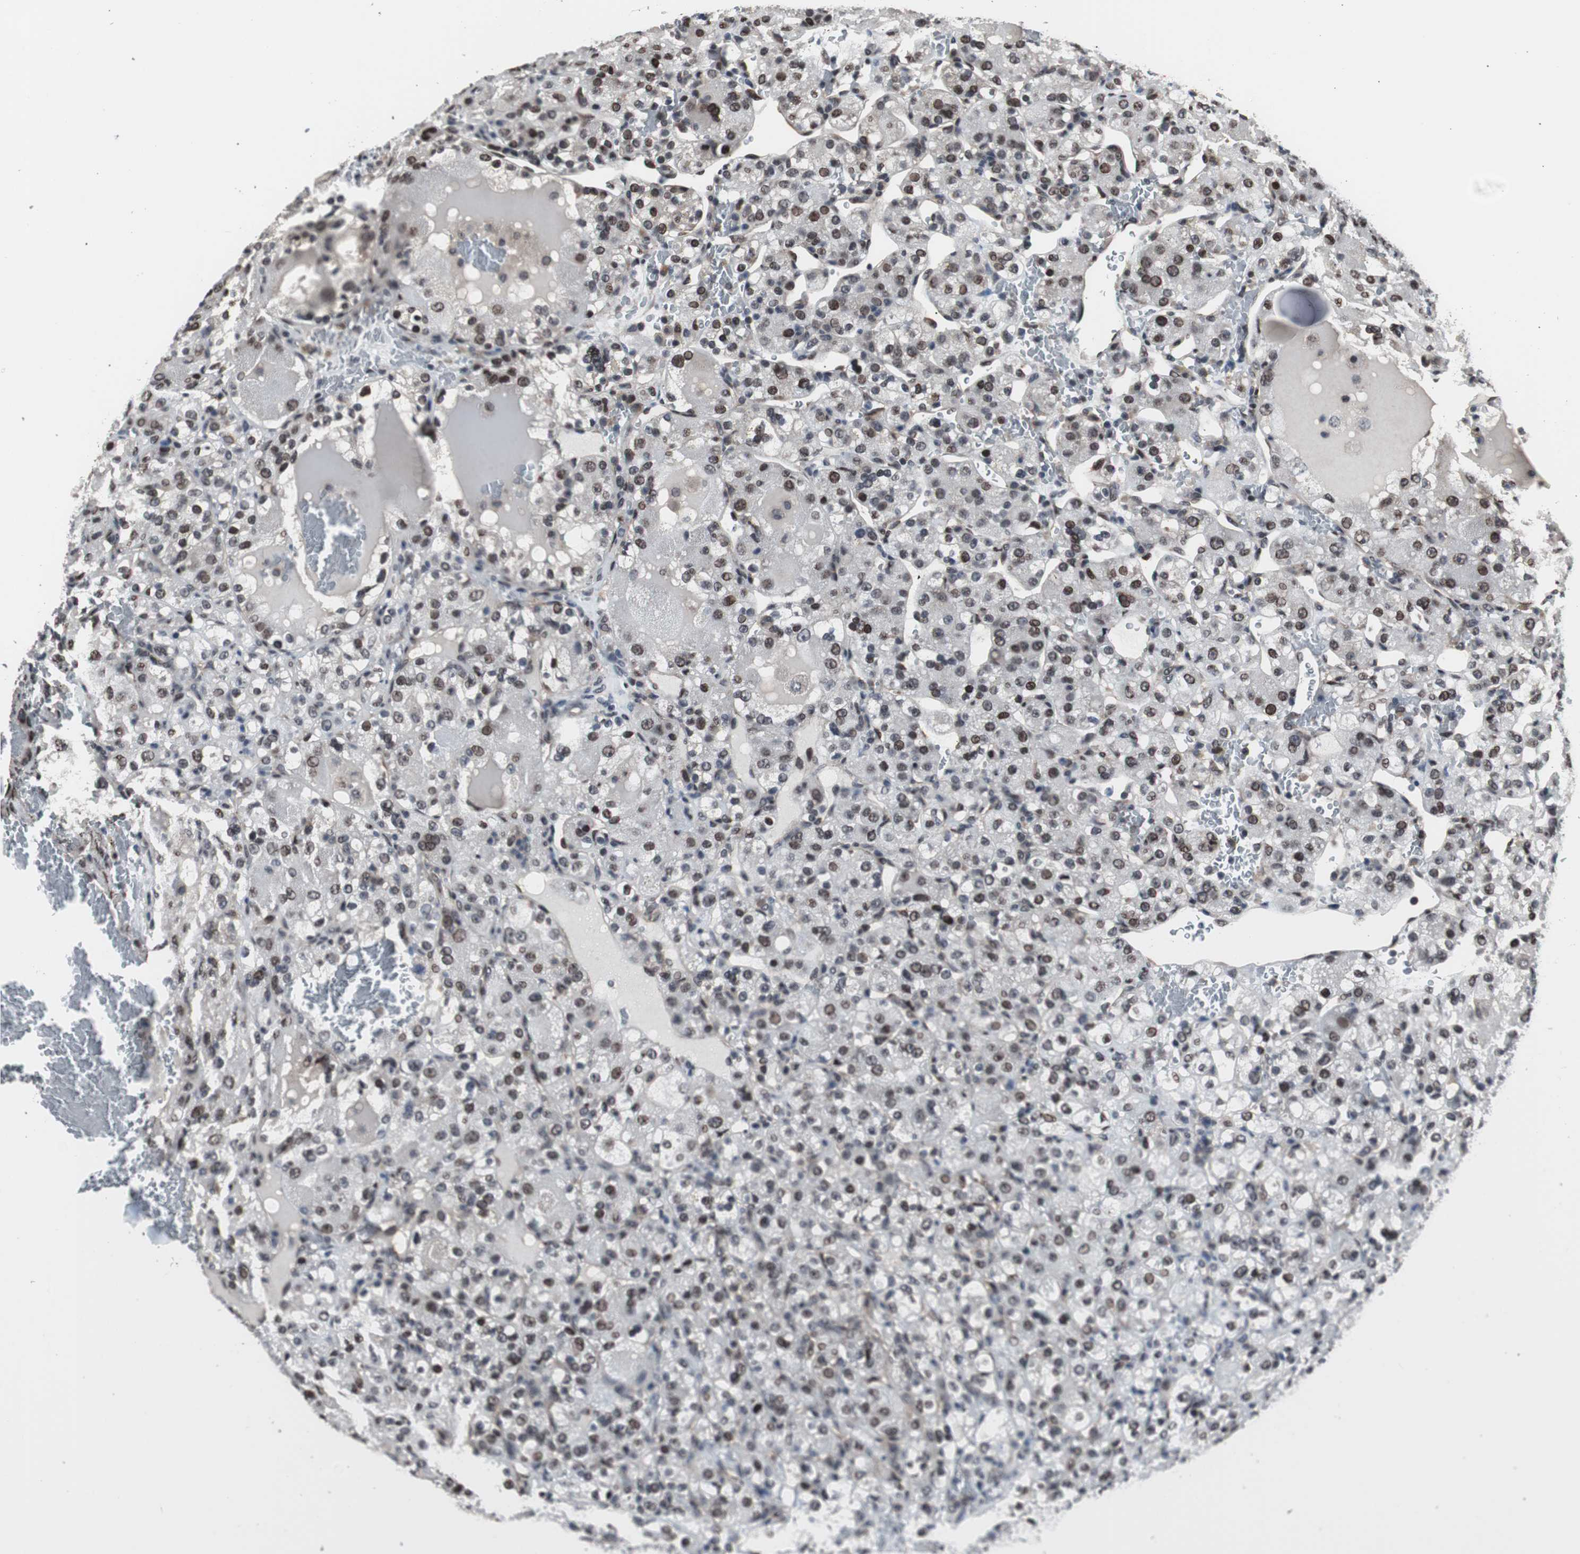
{"staining": {"intensity": "moderate", "quantity": "25%-75%", "location": "nuclear"}, "tissue": "renal cancer", "cell_type": "Tumor cells", "image_type": "cancer", "snomed": [{"axis": "morphology", "description": "Normal tissue, NOS"}, {"axis": "morphology", "description": "Adenocarcinoma, NOS"}, {"axis": "topography", "description": "Kidney"}], "caption": "Protein expression analysis of human adenocarcinoma (renal) reveals moderate nuclear positivity in approximately 25%-75% of tumor cells. Using DAB (3,3'-diaminobenzidine) (brown) and hematoxylin (blue) stains, captured at high magnification using brightfield microscopy.", "gene": "POGZ", "patient": {"sex": "male", "age": 61}}